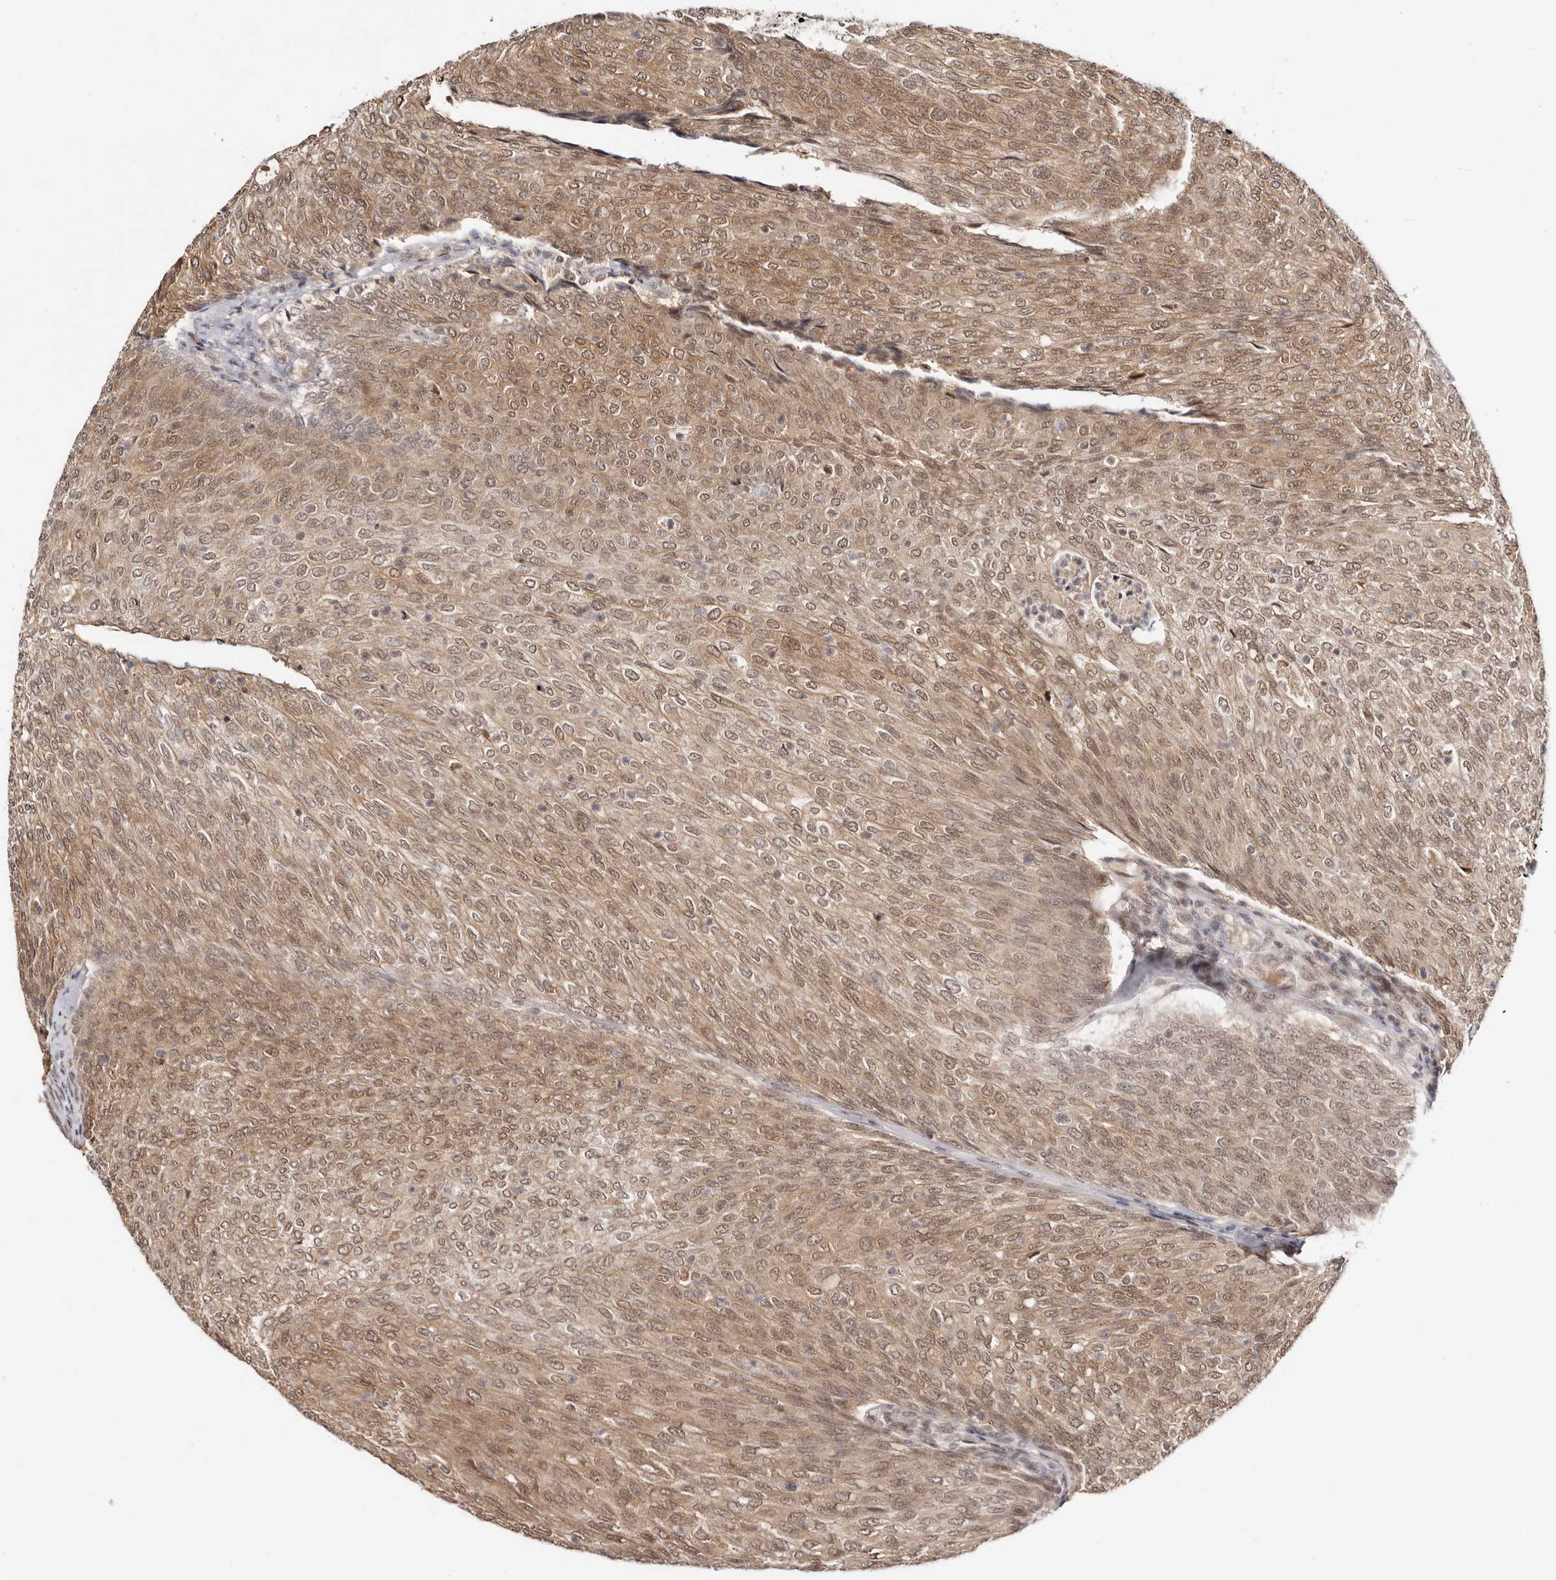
{"staining": {"intensity": "moderate", "quantity": ">75%", "location": "cytoplasmic/membranous,nuclear"}, "tissue": "urothelial cancer", "cell_type": "Tumor cells", "image_type": "cancer", "snomed": [{"axis": "morphology", "description": "Urothelial carcinoma, Low grade"}, {"axis": "topography", "description": "Urinary bladder"}], "caption": "Protein expression analysis of human low-grade urothelial carcinoma reveals moderate cytoplasmic/membranous and nuclear expression in about >75% of tumor cells.", "gene": "MED8", "patient": {"sex": "female", "age": 79}}